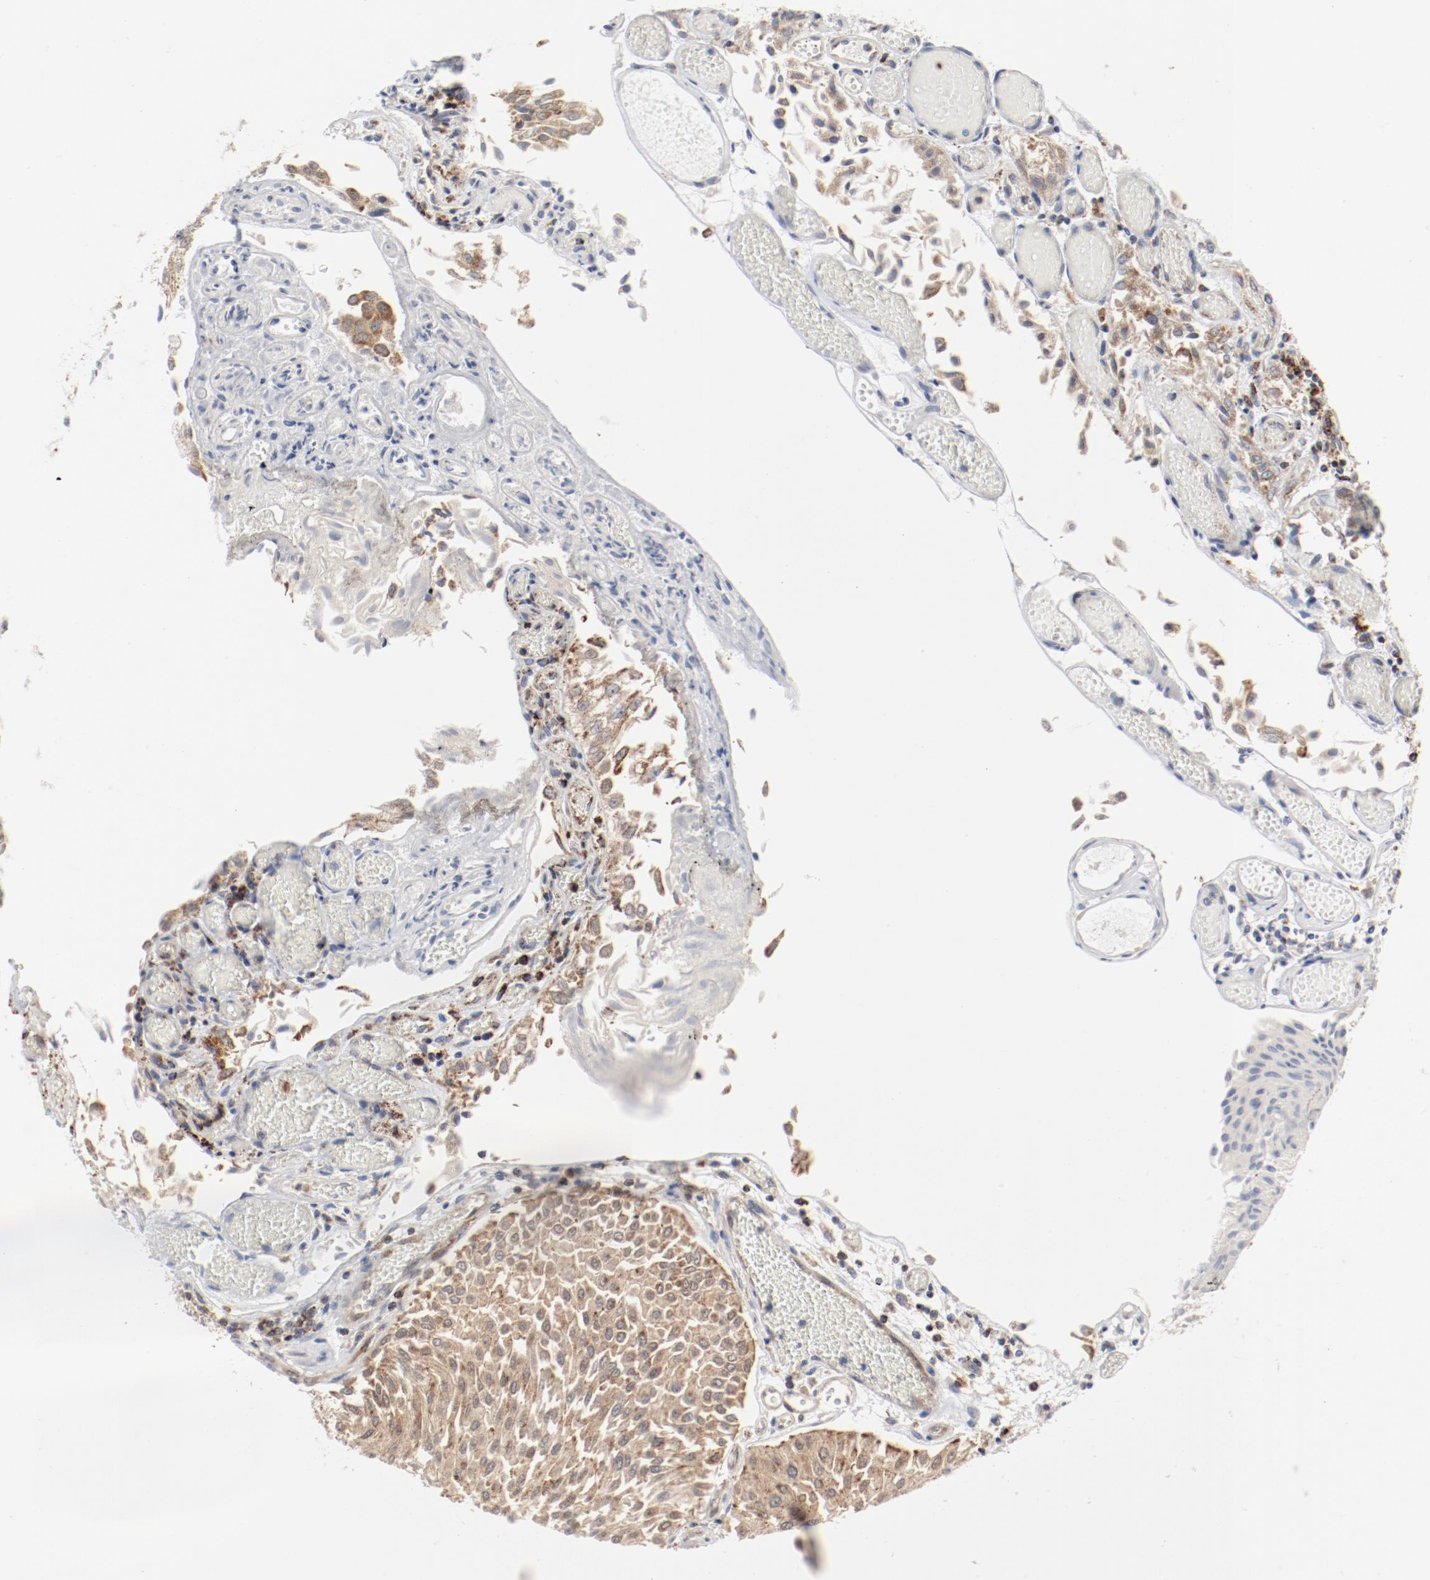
{"staining": {"intensity": "moderate", "quantity": ">75%", "location": "cytoplasmic/membranous"}, "tissue": "urothelial cancer", "cell_type": "Tumor cells", "image_type": "cancer", "snomed": [{"axis": "morphology", "description": "Urothelial carcinoma, Low grade"}, {"axis": "topography", "description": "Urinary bladder"}], "caption": "High-power microscopy captured an immunohistochemistry (IHC) histopathology image of urothelial cancer, revealing moderate cytoplasmic/membranous positivity in approximately >75% of tumor cells.", "gene": "SETD3", "patient": {"sex": "male", "age": 86}}